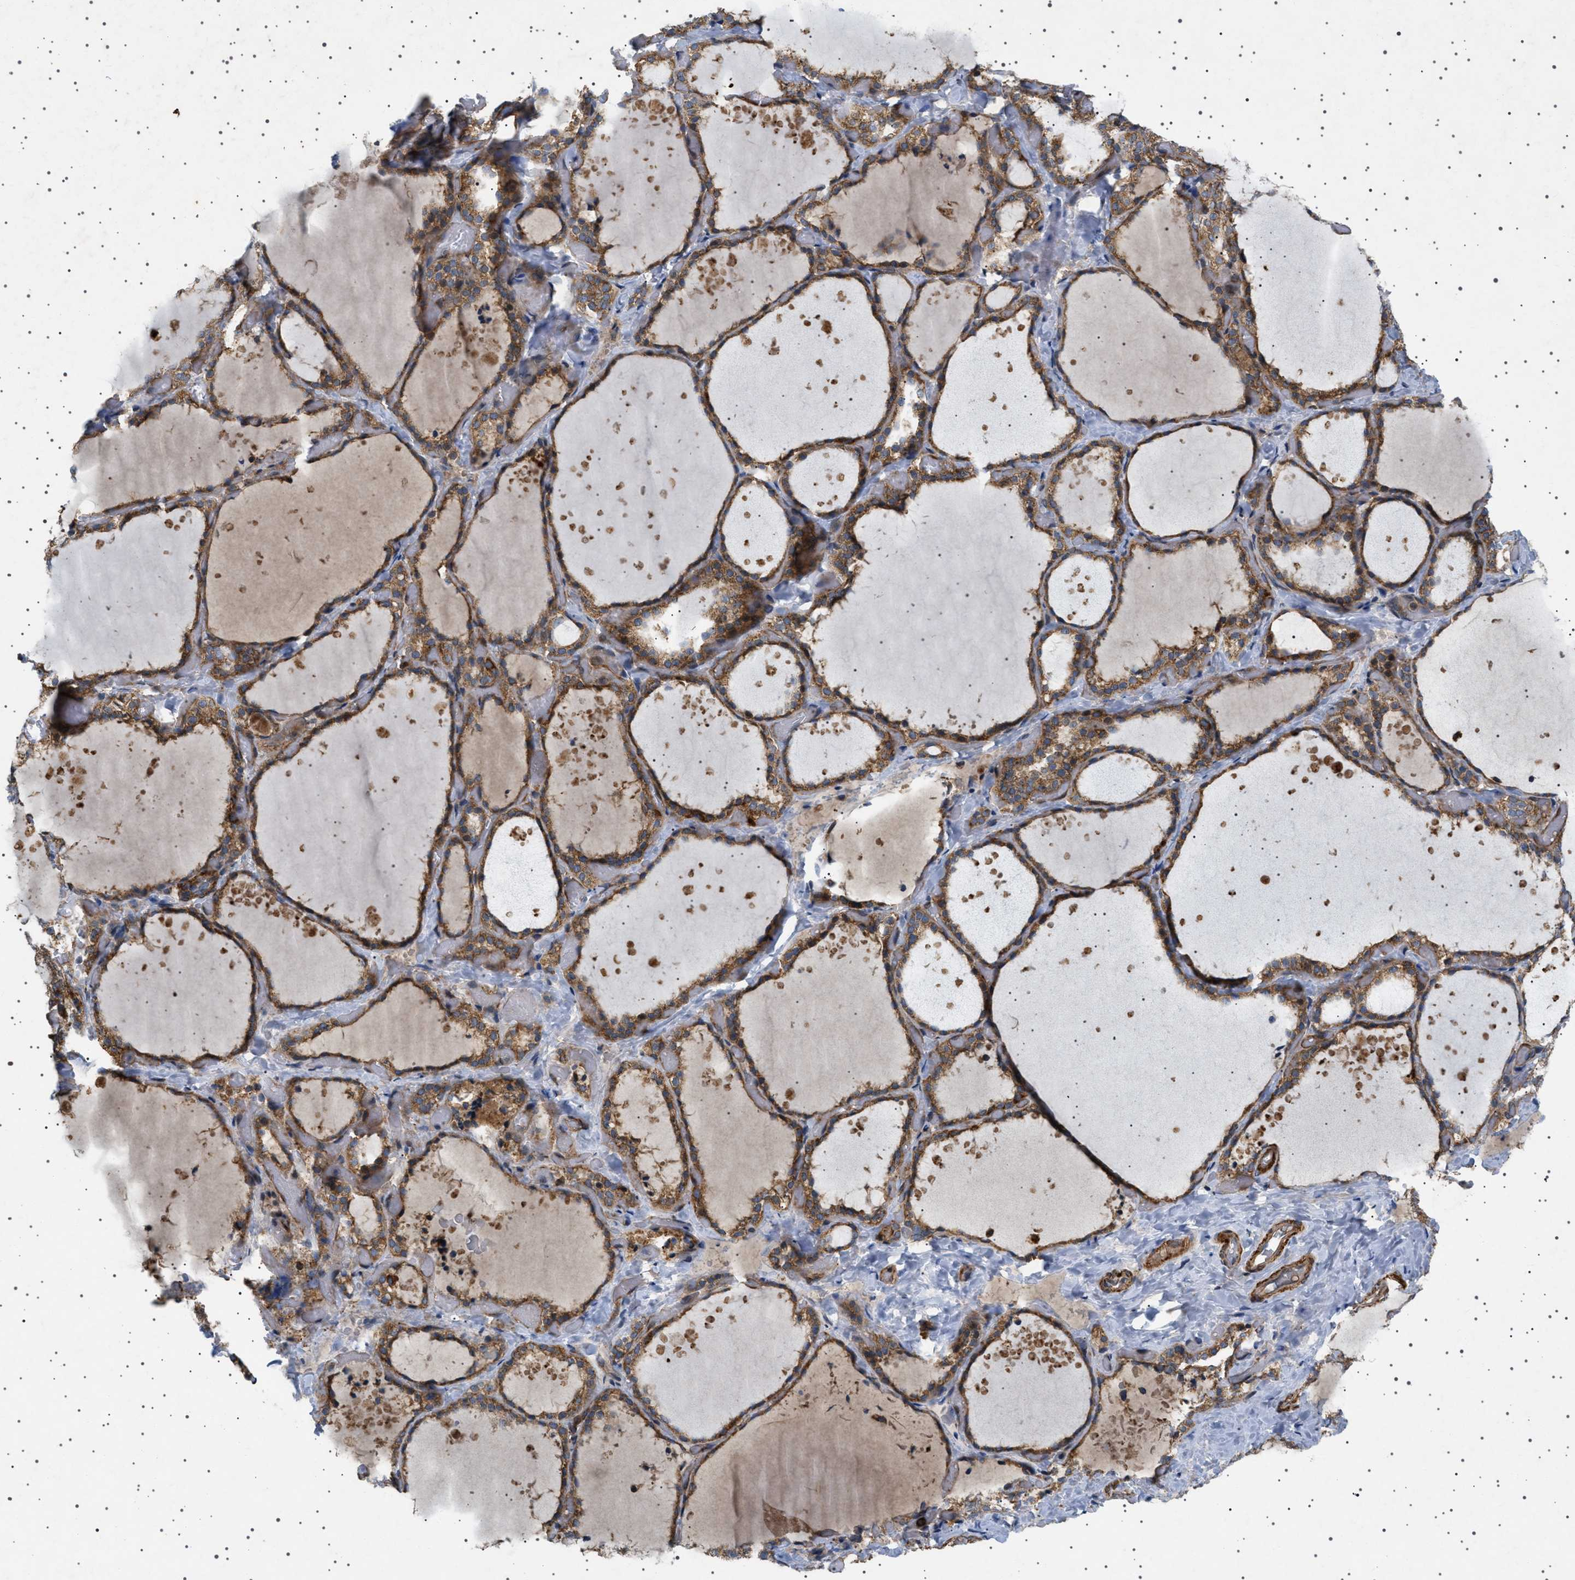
{"staining": {"intensity": "strong", "quantity": ">75%", "location": "cytoplasmic/membranous"}, "tissue": "thyroid gland", "cell_type": "Glandular cells", "image_type": "normal", "snomed": [{"axis": "morphology", "description": "Normal tissue, NOS"}, {"axis": "topography", "description": "Thyroid gland"}], "caption": "Human thyroid gland stained with a brown dye exhibits strong cytoplasmic/membranous positive positivity in about >75% of glandular cells.", "gene": "CCDC186", "patient": {"sex": "female", "age": 44}}